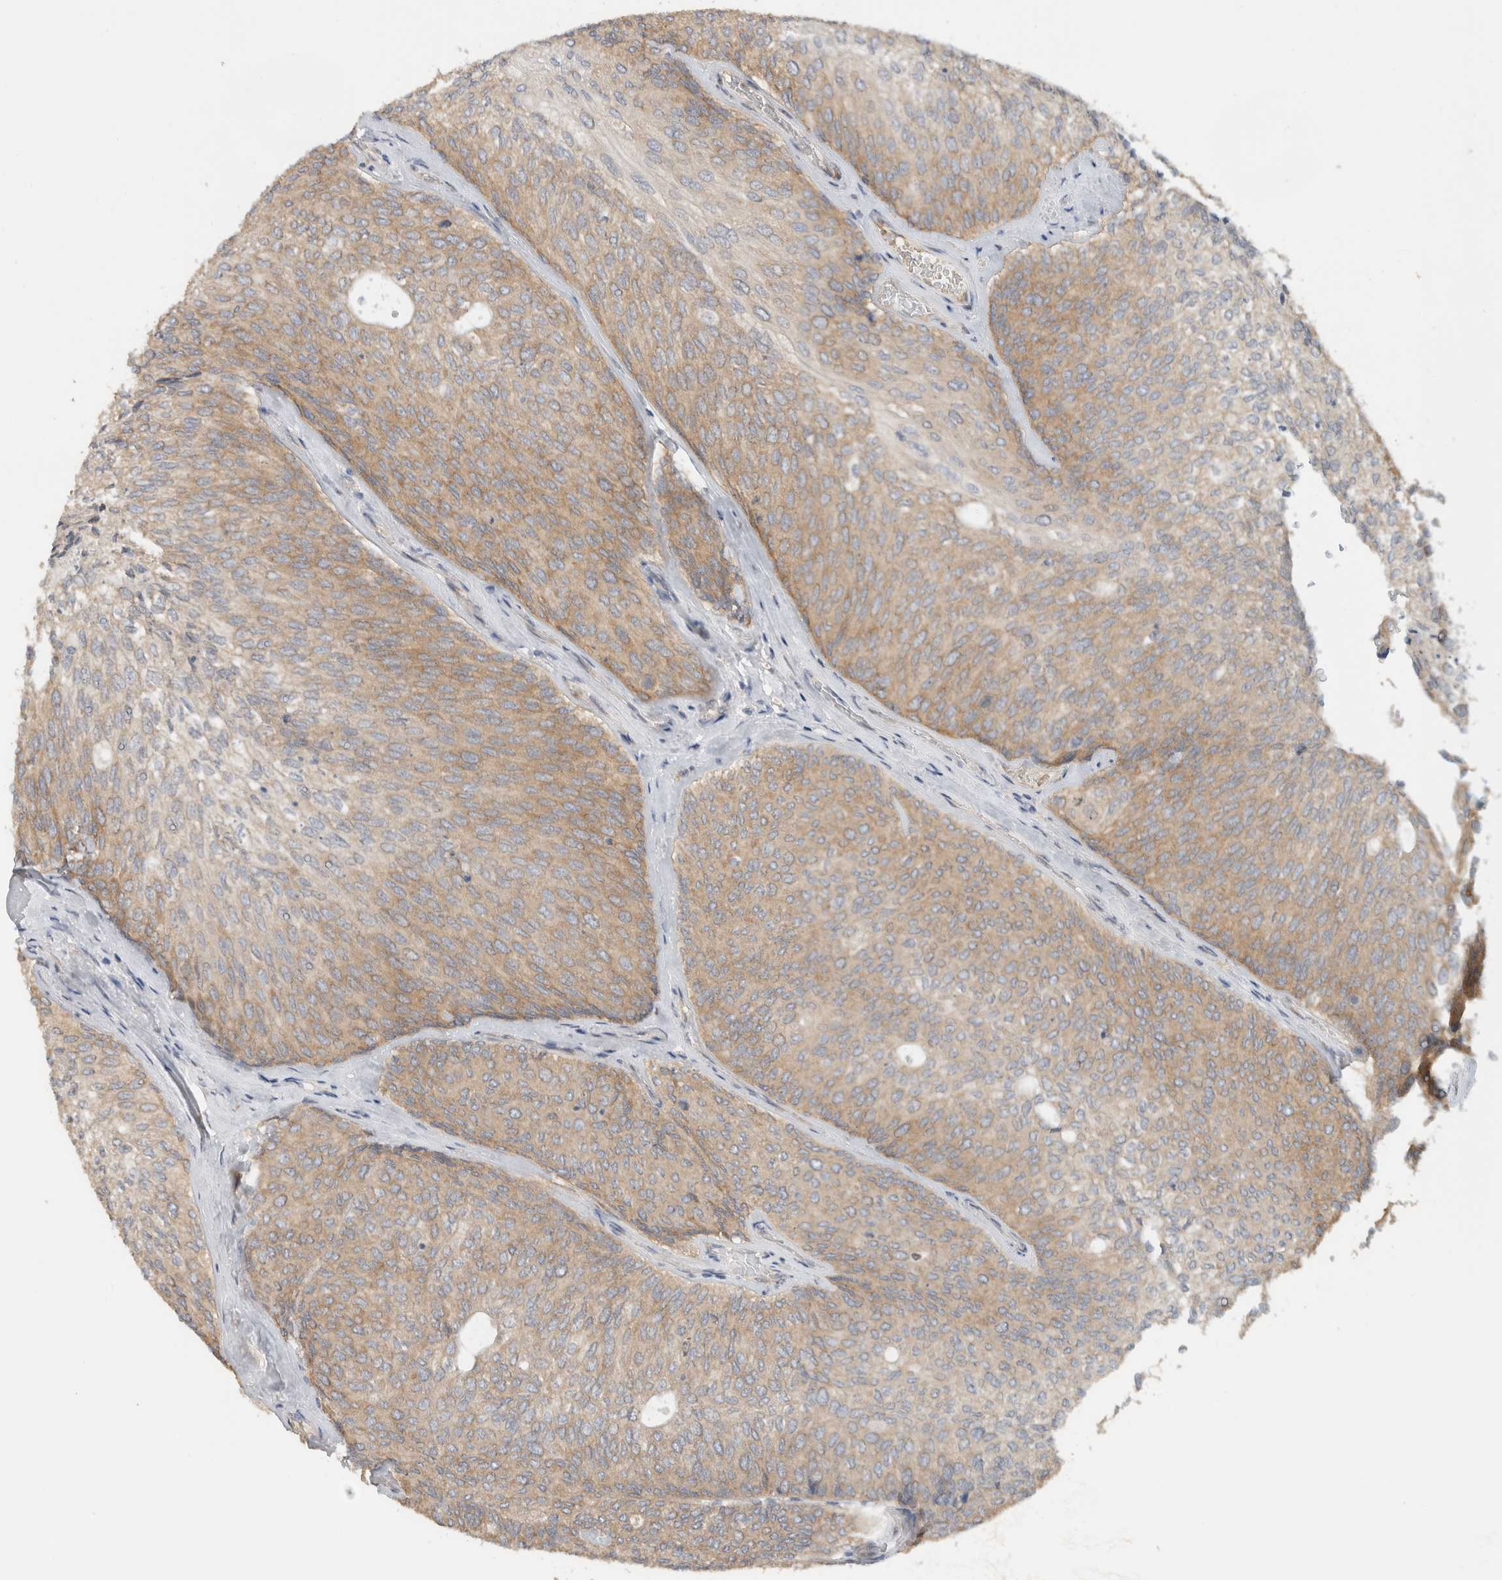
{"staining": {"intensity": "moderate", "quantity": "25%-75%", "location": "cytoplasmic/membranous"}, "tissue": "urothelial cancer", "cell_type": "Tumor cells", "image_type": "cancer", "snomed": [{"axis": "morphology", "description": "Urothelial carcinoma, Low grade"}, {"axis": "topography", "description": "Urinary bladder"}], "caption": "Moderate cytoplasmic/membranous protein positivity is identified in approximately 25%-75% of tumor cells in low-grade urothelial carcinoma.", "gene": "PUM1", "patient": {"sex": "female", "age": 79}}